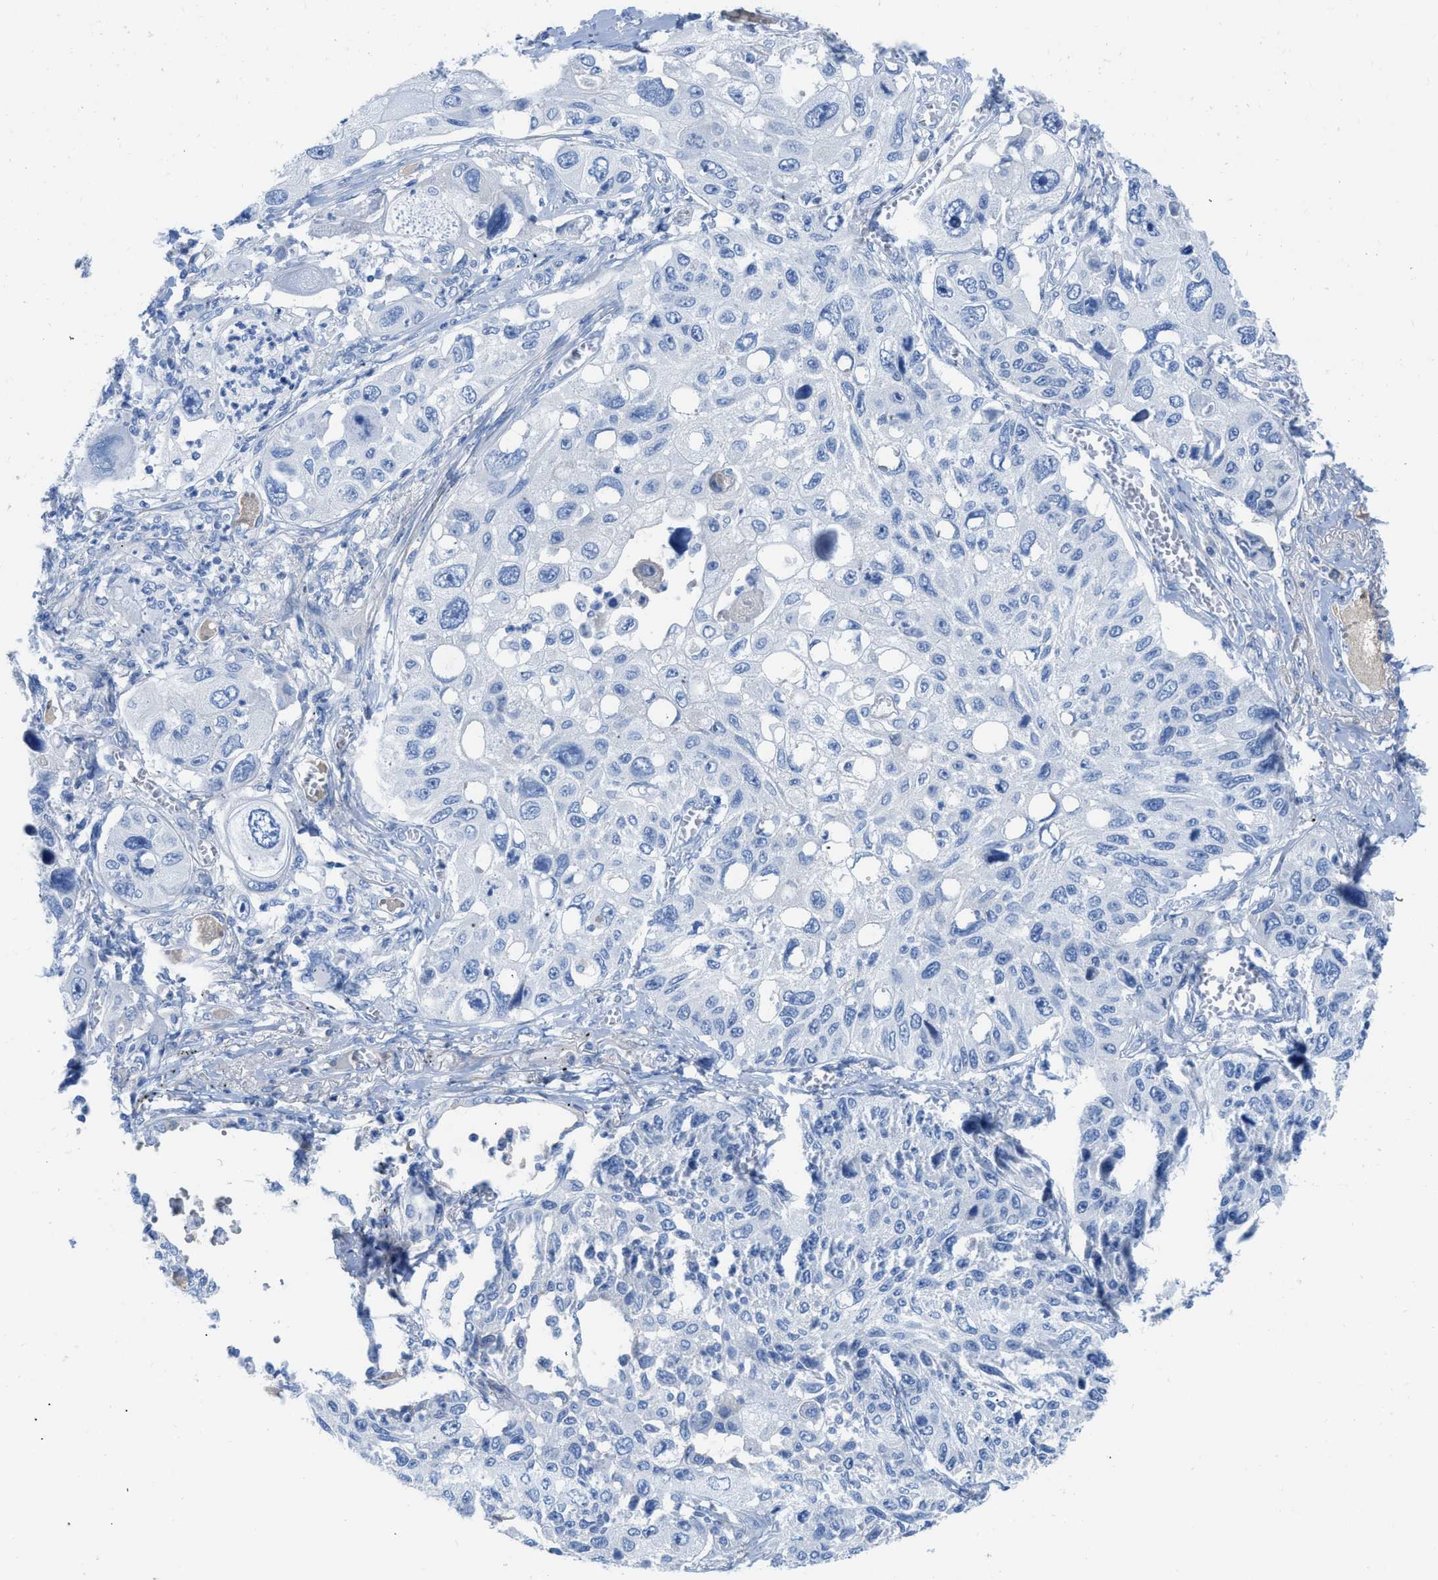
{"staining": {"intensity": "negative", "quantity": "none", "location": "none"}, "tissue": "lung cancer", "cell_type": "Tumor cells", "image_type": "cancer", "snomed": [{"axis": "morphology", "description": "Squamous cell carcinoma, NOS"}, {"axis": "topography", "description": "Lung"}], "caption": "An immunohistochemistry micrograph of squamous cell carcinoma (lung) is shown. There is no staining in tumor cells of squamous cell carcinoma (lung).", "gene": "COL3A1", "patient": {"sex": "male", "age": 71}}